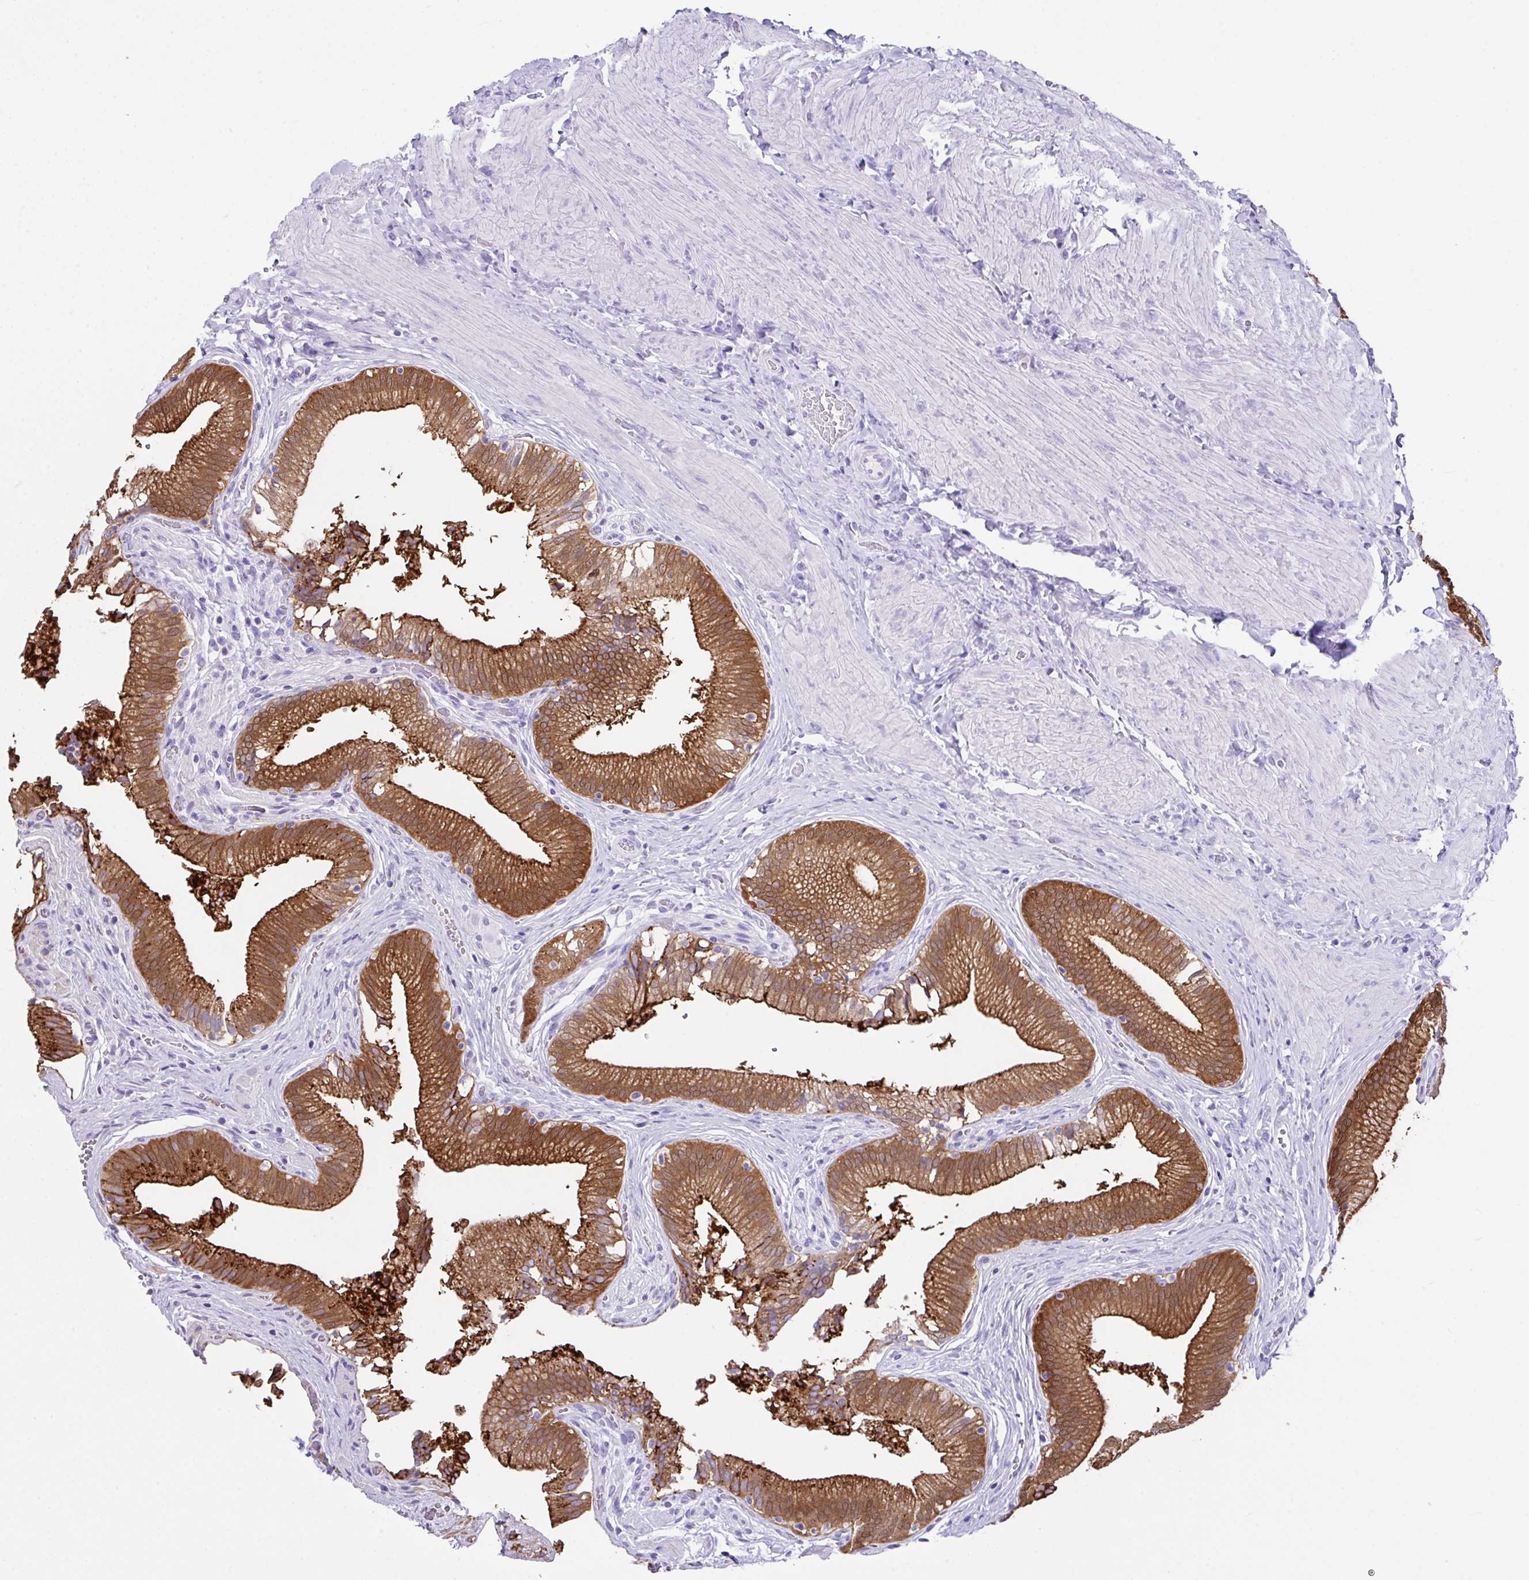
{"staining": {"intensity": "strong", "quantity": ">75%", "location": "cytoplasmic/membranous"}, "tissue": "gallbladder", "cell_type": "Glandular cells", "image_type": "normal", "snomed": [{"axis": "morphology", "description": "Normal tissue, NOS"}, {"axis": "topography", "description": "Gallbladder"}, {"axis": "topography", "description": "Peripheral nerve tissue"}], "caption": "A photomicrograph showing strong cytoplasmic/membranous staining in about >75% of glandular cells in normal gallbladder, as visualized by brown immunohistochemical staining.", "gene": "LGALS4", "patient": {"sex": "male", "age": 17}}